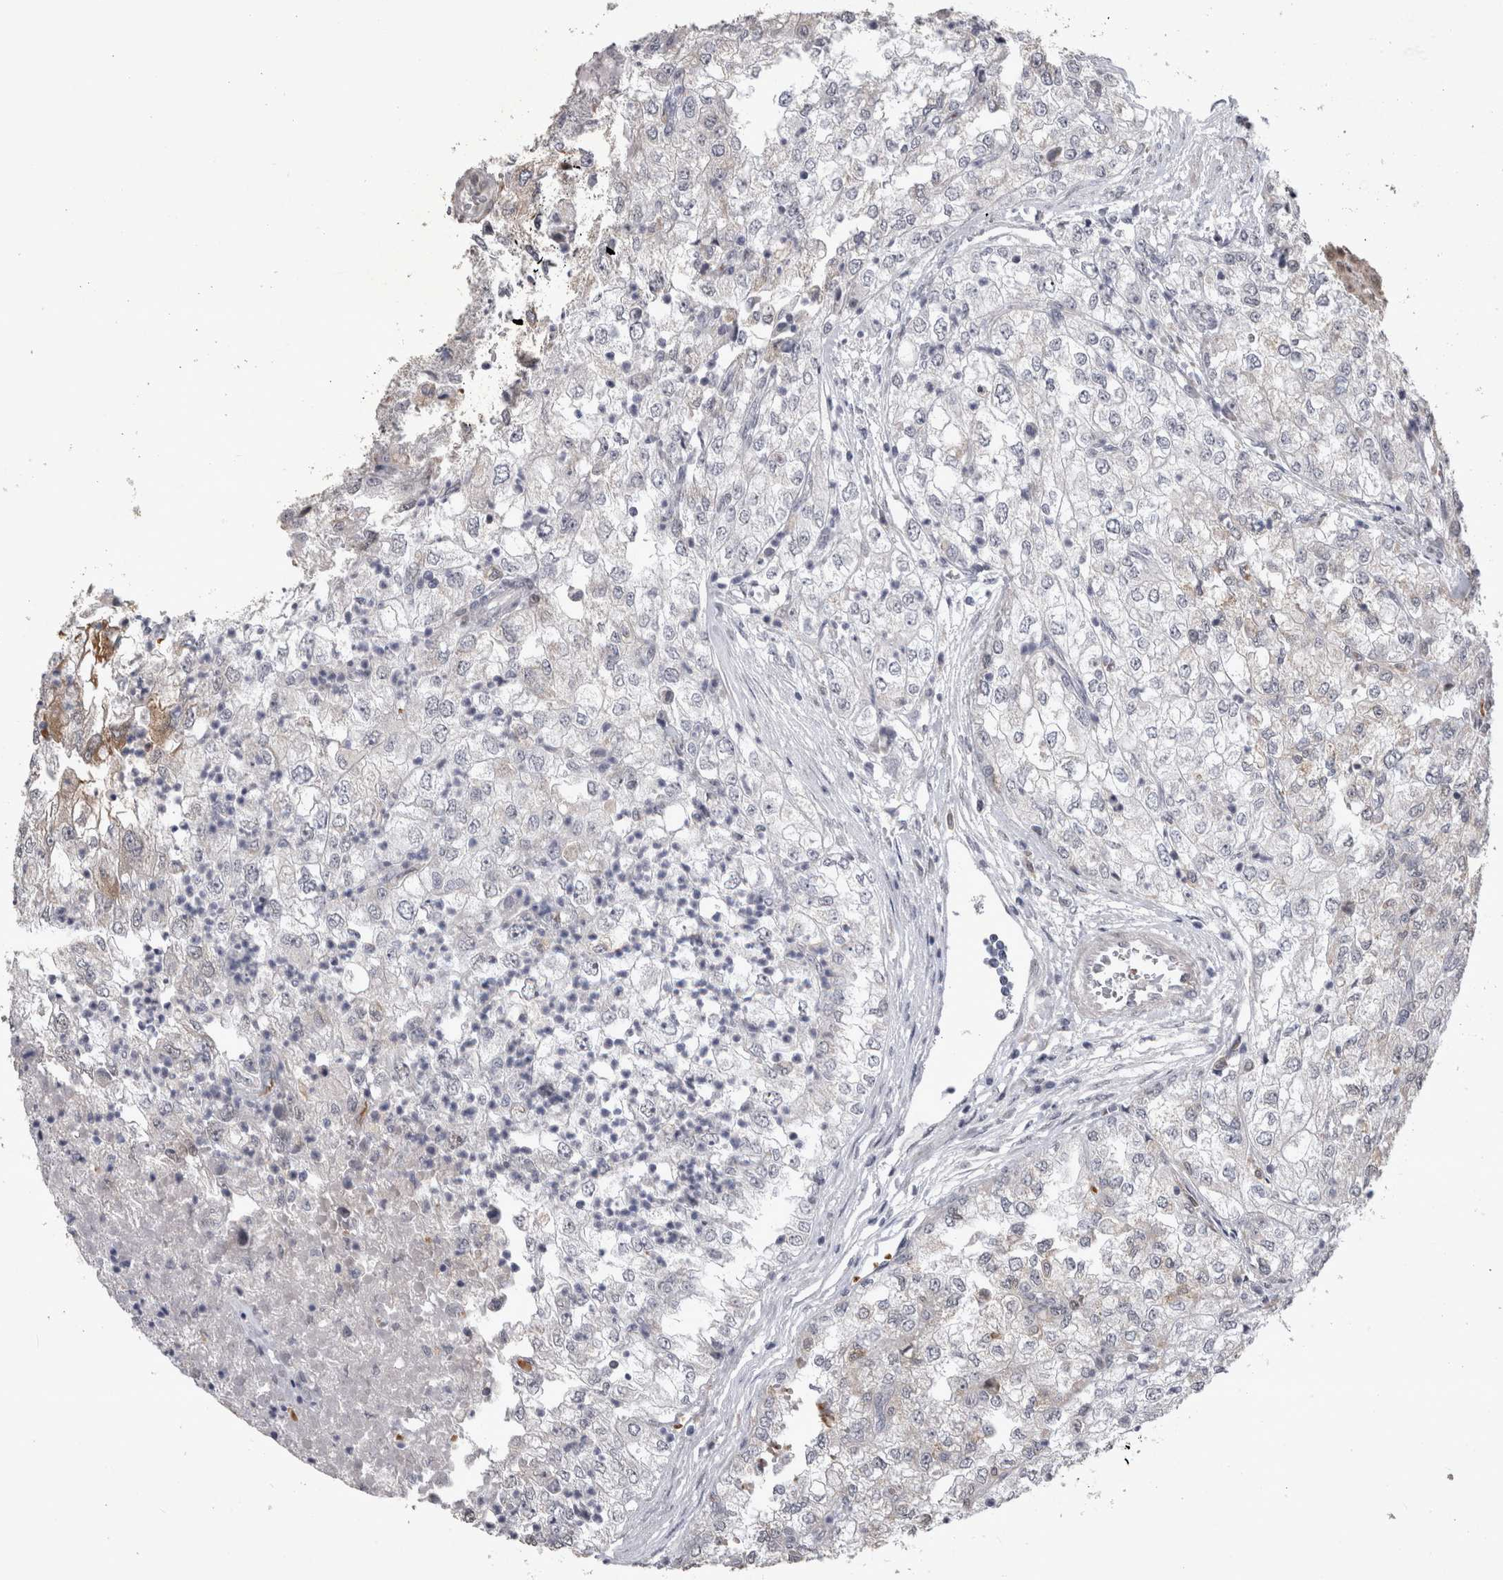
{"staining": {"intensity": "negative", "quantity": "none", "location": "none"}, "tissue": "renal cancer", "cell_type": "Tumor cells", "image_type": "cancer", "snomed": [{"axis": "morphology", "description": "Adenocarcinoma, NOS"}, {"axis": "topography", "description": "Kidney"}], "caption": "A high-resolution micrograph shows IHC staining of renal cancer (adenocarcinoma), which shows no significant positivity in tumor cells.", "gene": "IFI44", "patient": {"sex": "female", "age": 54}}